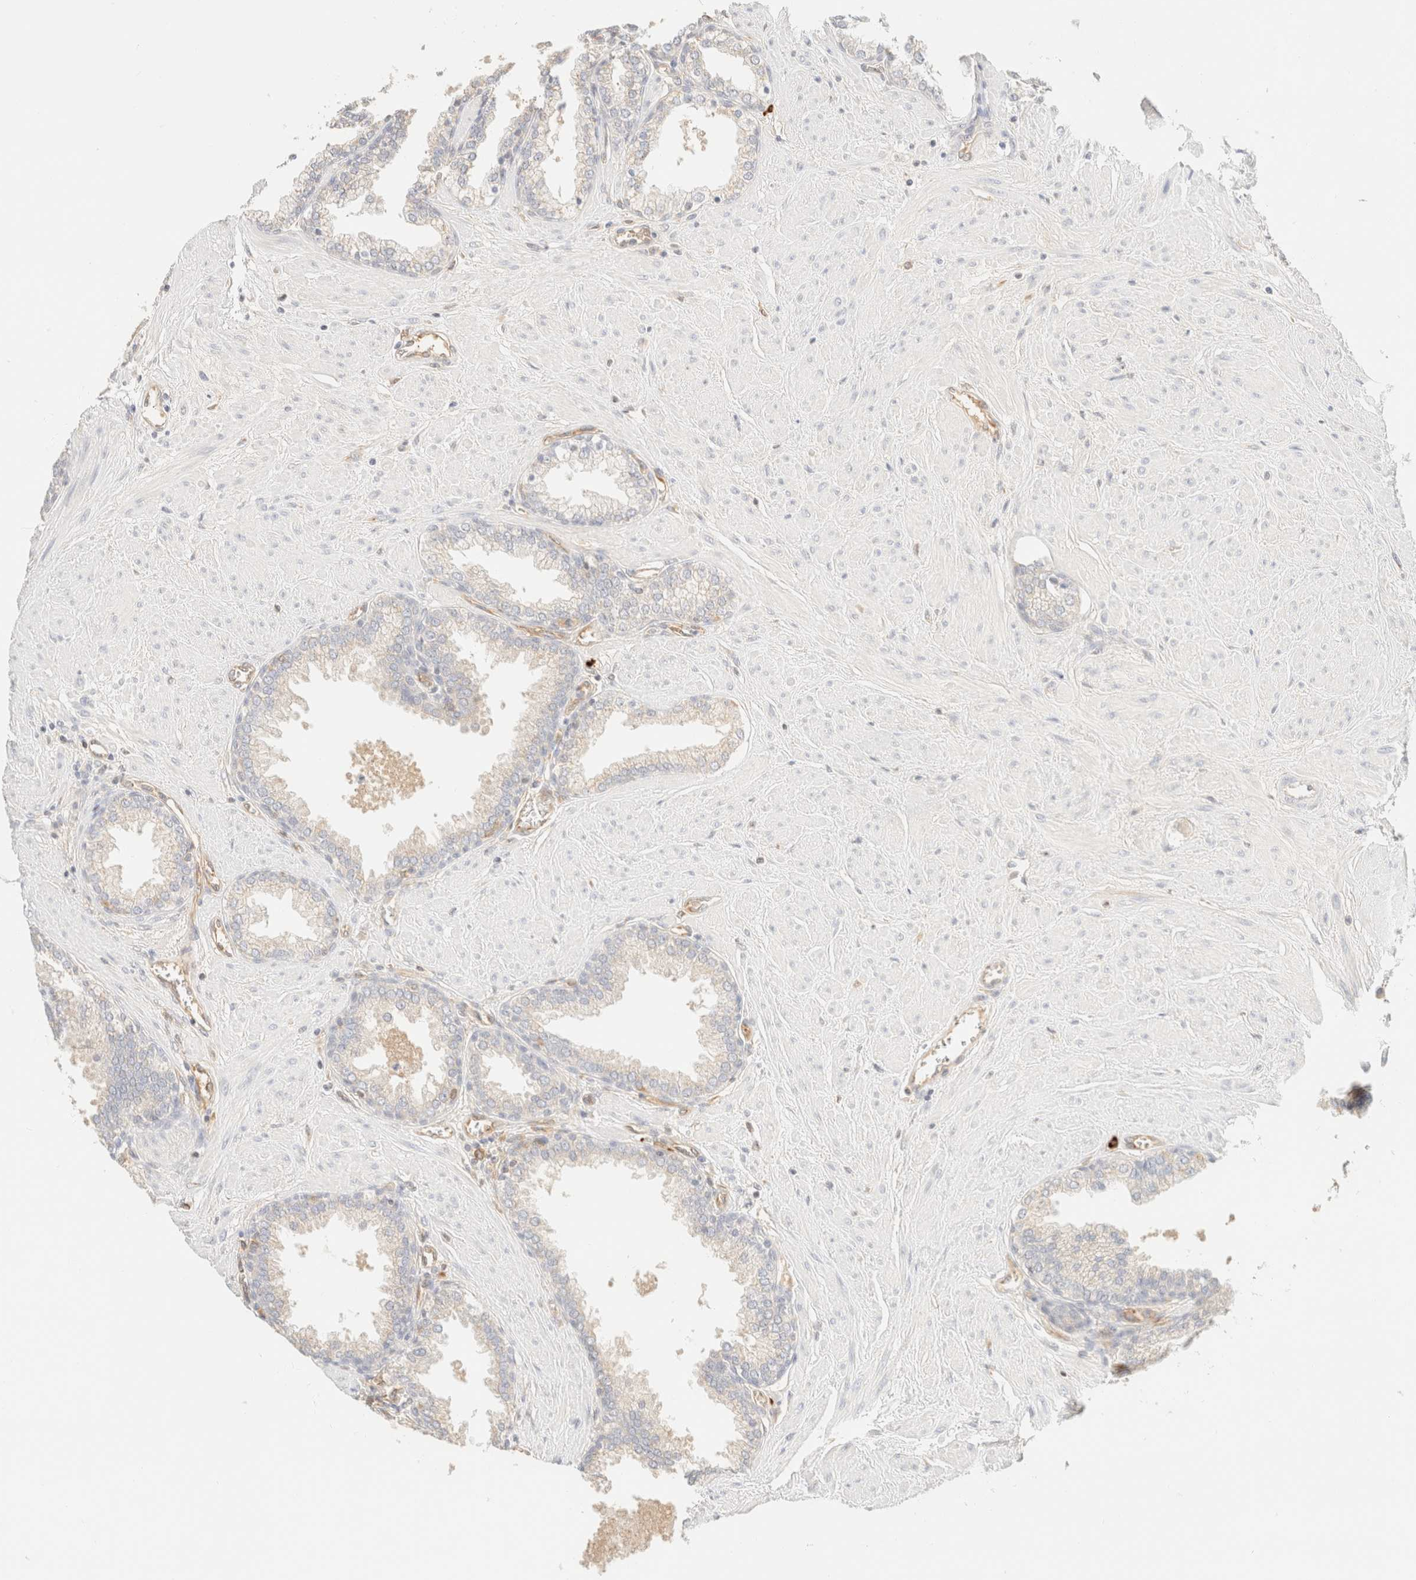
{"staining": {"intensity": "negative", "quantity": "none", "location": "none"}, "tissue": "prostate", "cell_type": "Glandular cells", "image_type": "normal", "snomed": [{"axis": "morphology", "description": "Normal tissue, NOS"}, {"axis": "topography", "description": "Prostate"}], "caption": "IHC micrograph of normal human prostate stained for a protein (brown), which exhibits no staining in glandular cells.", "gene": "FHOD1", "patient": {"sex": "male", "age": 51}}